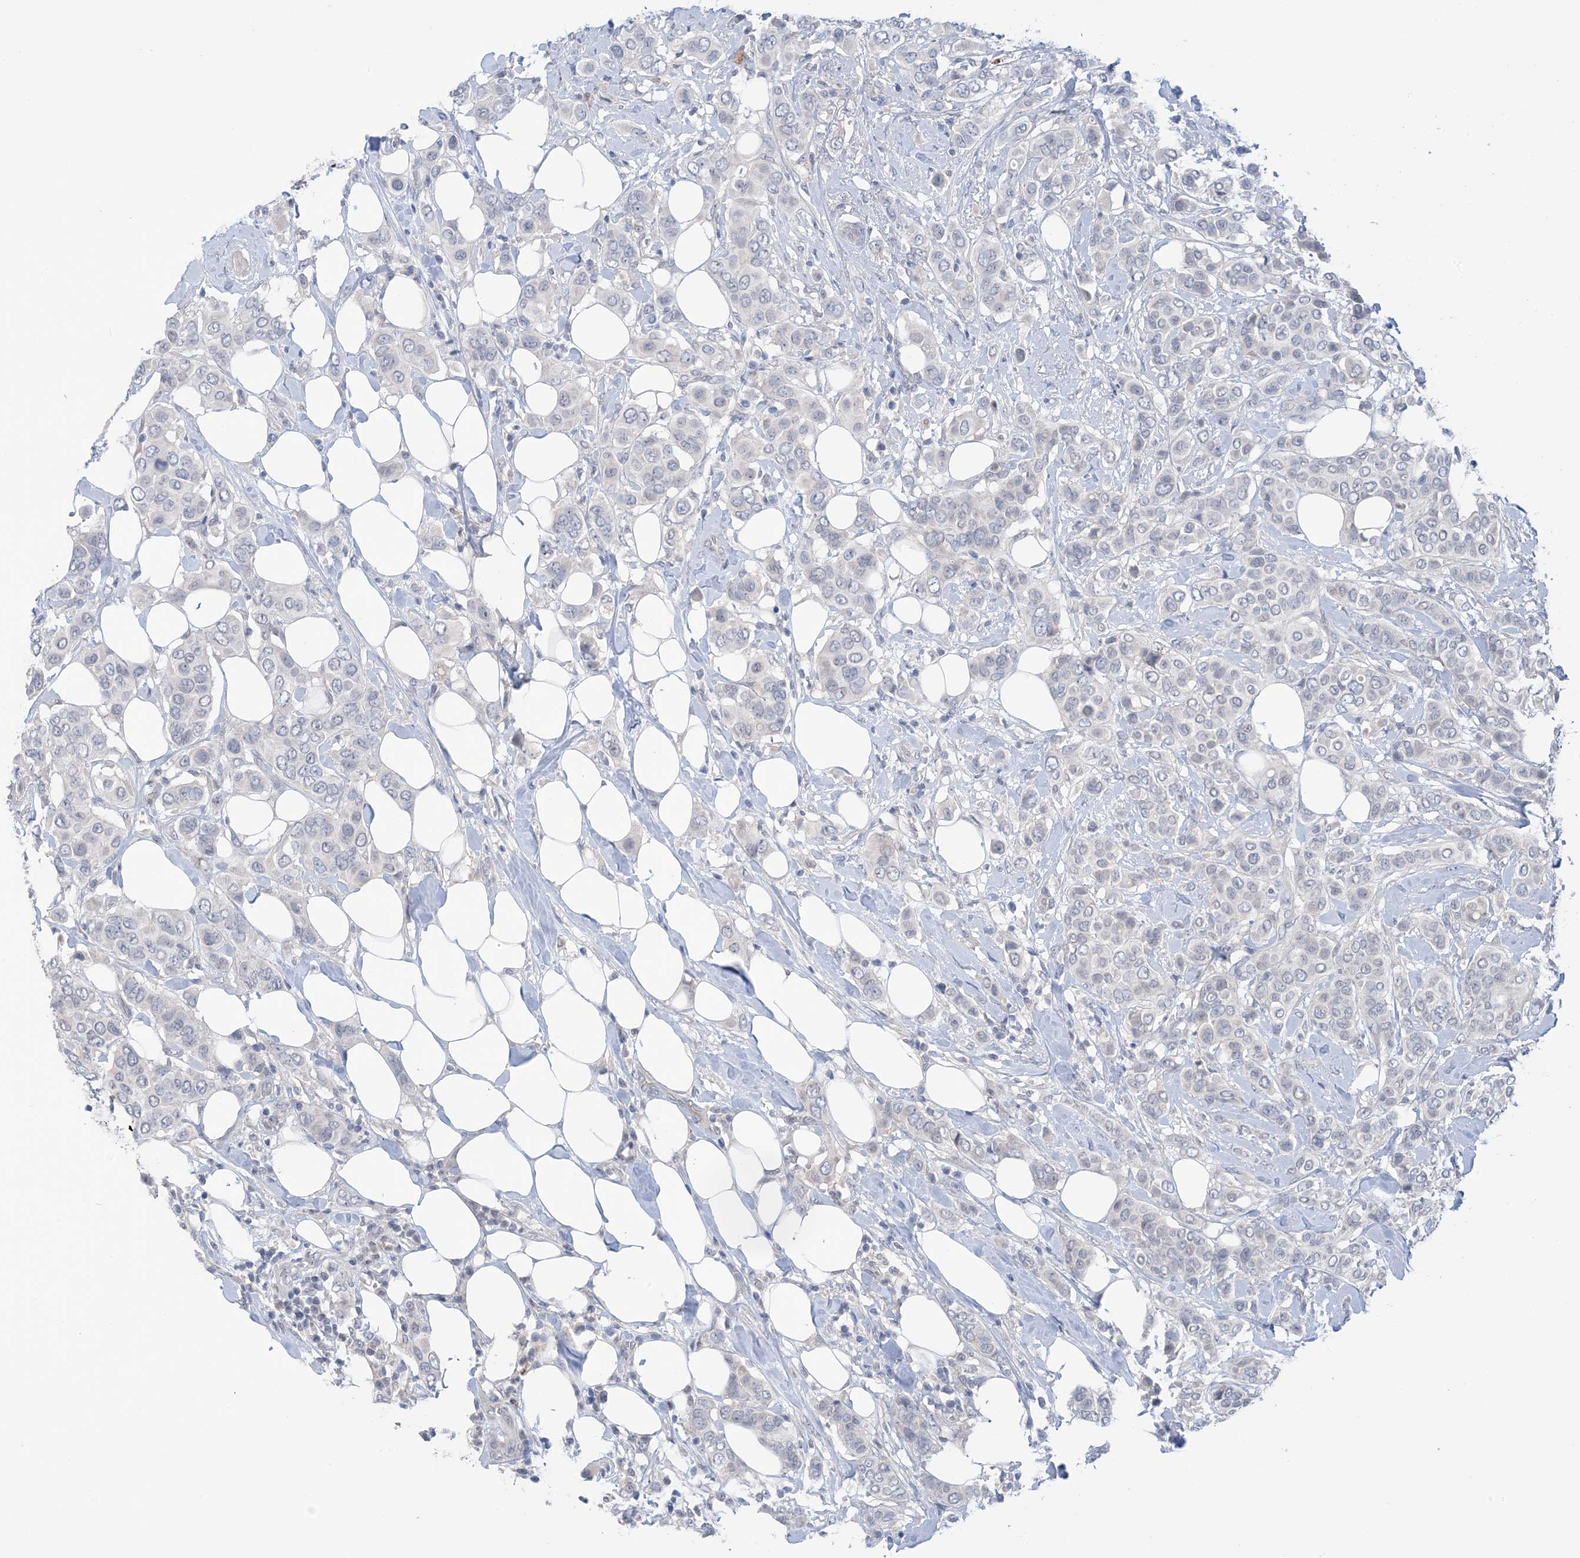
{"staining": {"intensity": "negative", "quantity": "none", "location": "none"}, "tissue": "breast cancer", "cell_type": "Tumor cells", "image_type": "cancer", "snomed": [{"axis": "morphology", "description": "Lobular carcinoma"}, {"axis": "topography", "description": "Breast"}], "caption": "This is a photomicrograph of immunohistochemistry (IHC) staining of breast cancer, which shows no expression in tumor cells. Nuclei are stained in blue.", "gene": "TTYH1", "patient": {"sex": "female", "age": 51}}